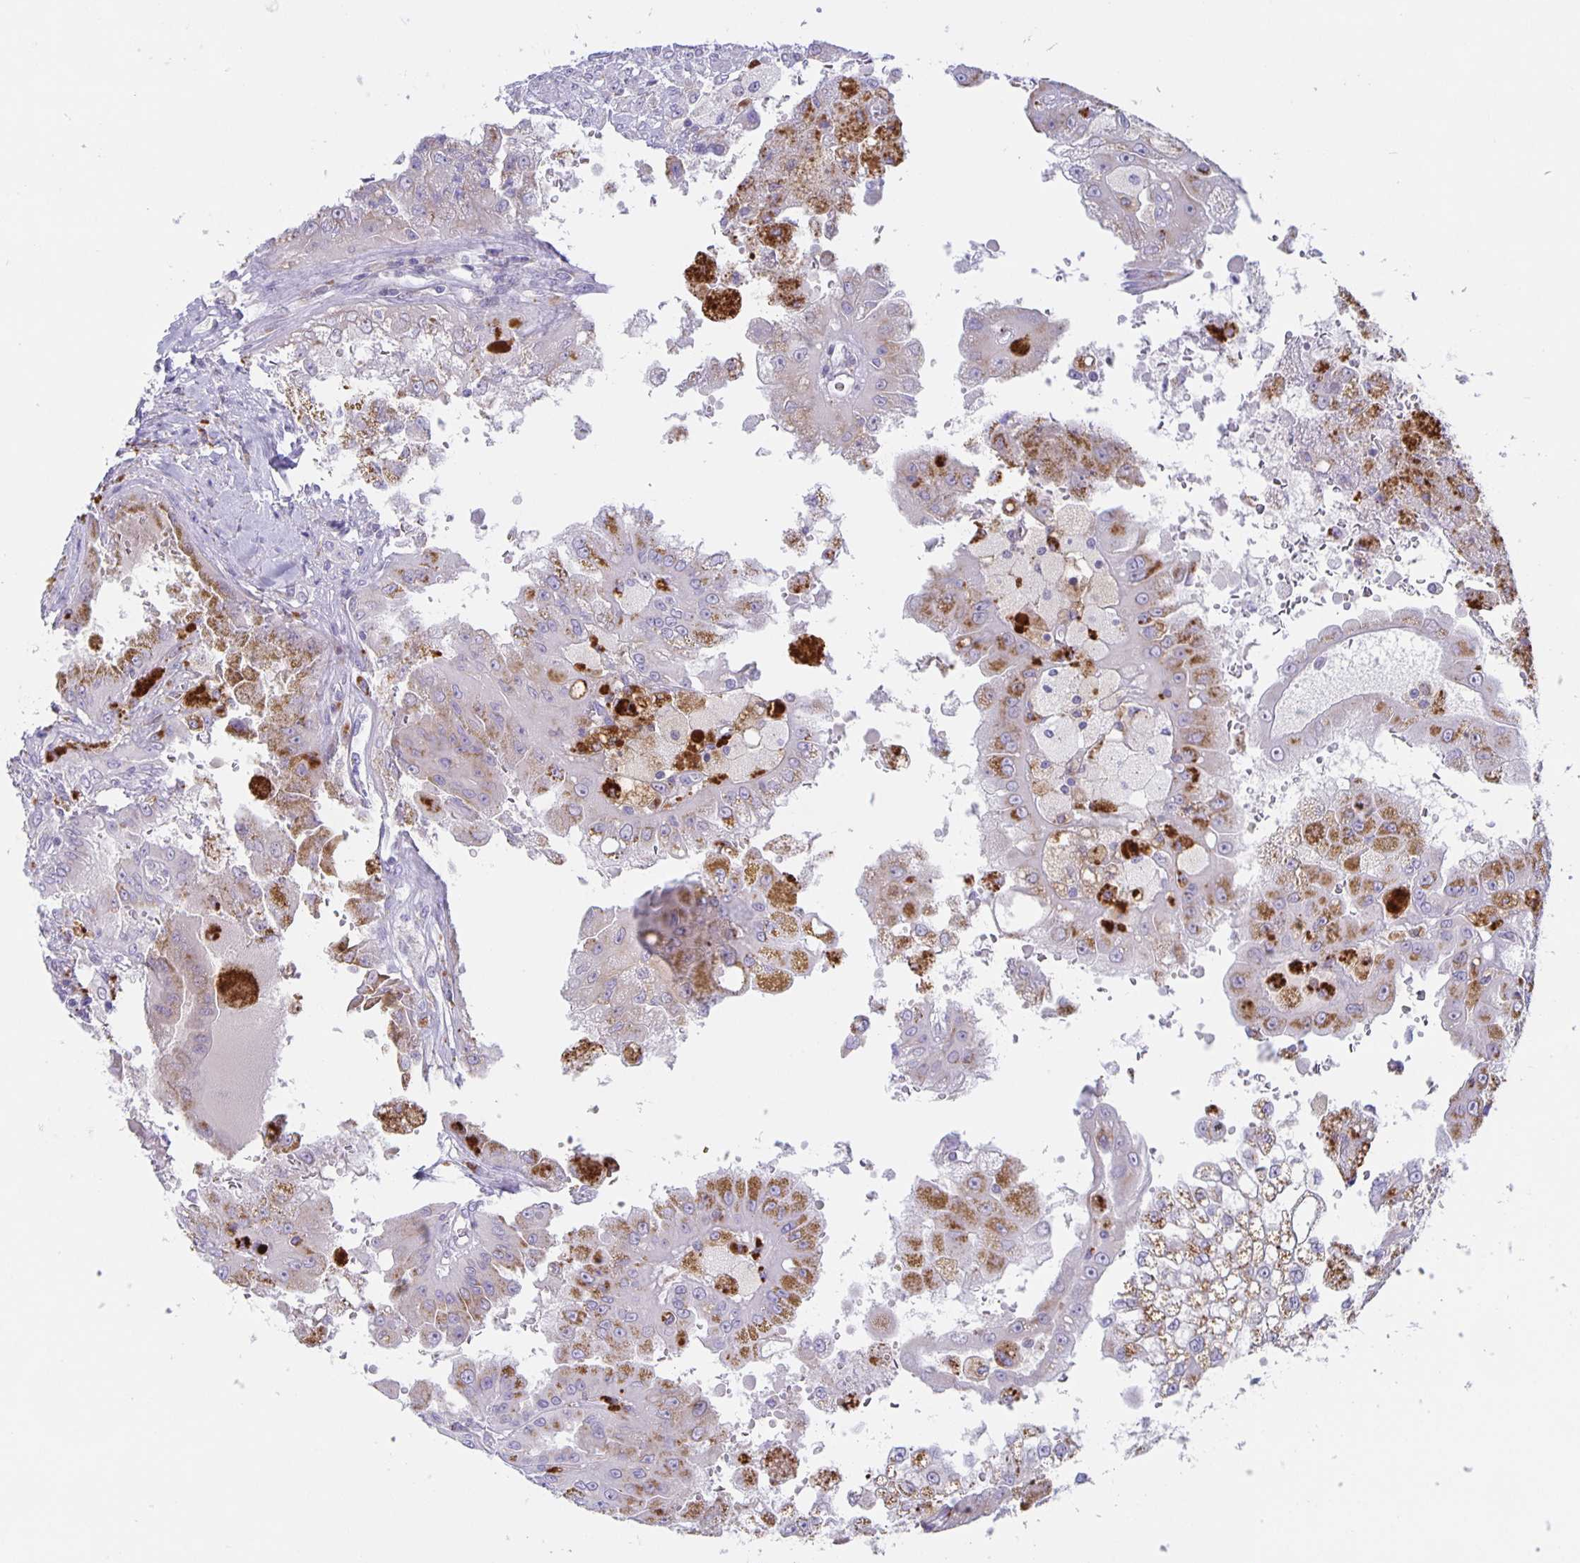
{"staining": {"intensity": "moderate", "quantity": "25%-75%", "location": "cytoplasmic/membranous"}, "tissue": "renal cancer", "cell_type": "Tumor cells", "image_type": "cancer", "snomed": [{"axis": "morphology", "description": "Adenocarcinoma, NOS"}, {"axis": "topography", "description": "Kidney"}], "caption": "Brown immunohistochemical staining in adenocarcinoma (renal) exhibits moderate cytoplasmic/membranous staining in approximately 25%-75% of tumor cells.", "gene": "LIPA", "patient": {"sex": "male", "age": 58}}